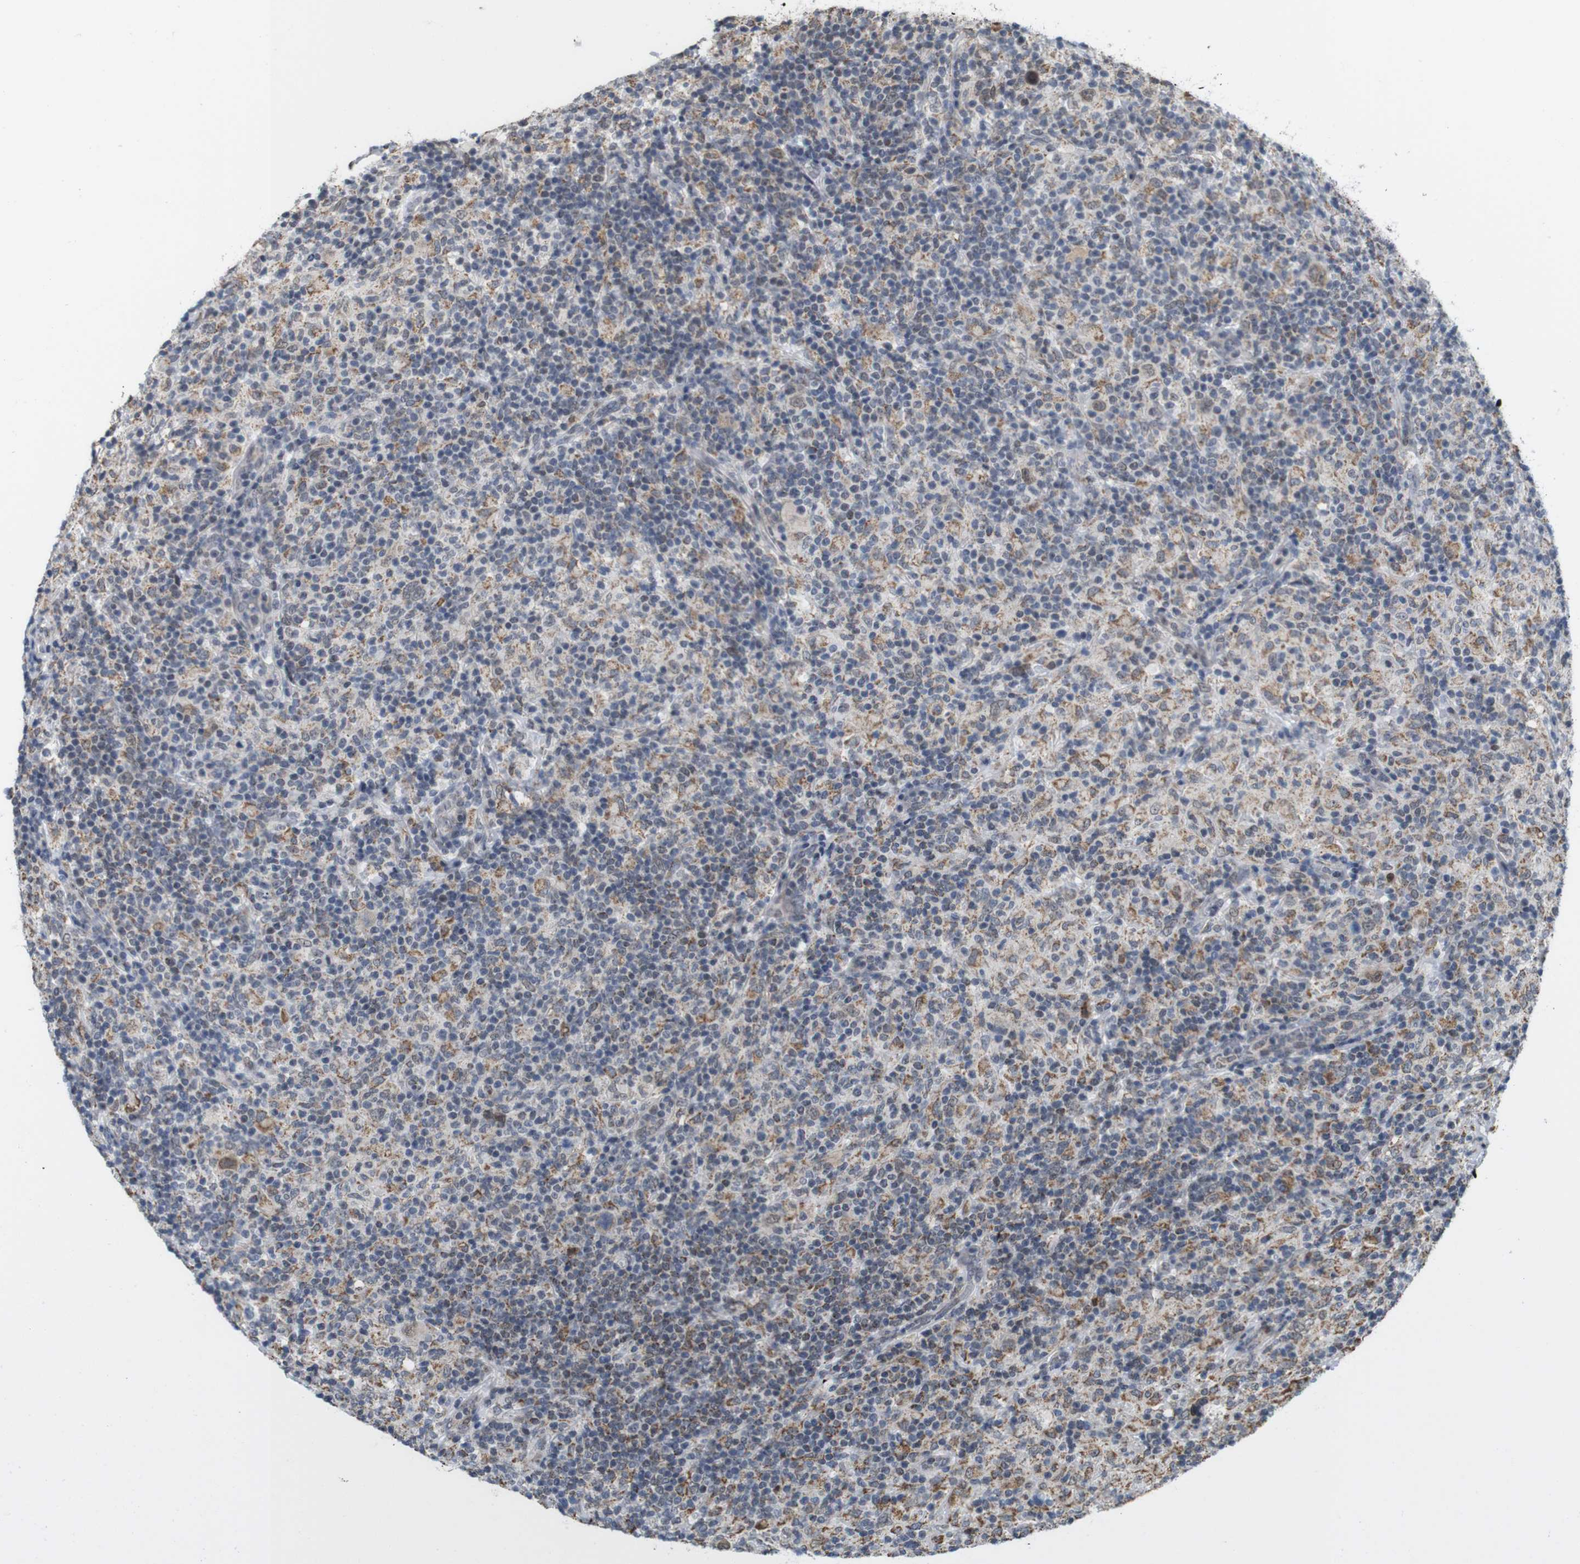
{"staining": {"intensity": "moderate", "quantity": ">75%", "location": "cytoplasmic/membranous,nuclear"}, "tissue": "lymphoma", "cell_type": "Tumor cells", "image_type": "cancer", "snomed": [{"axis": "morphology", "description": "Hodgkin's disease, NOS"}, {"axis": "topography", "description": "Lymph node"}], "caption": "Protein staining of Hodgkin's disease tissue displays moderate cytoplasmic/membranous and nuclear positivity in about >75% of tumor cells.", "gene": "PNMA8A", "patient": {"sex": "male", "age": 70}}